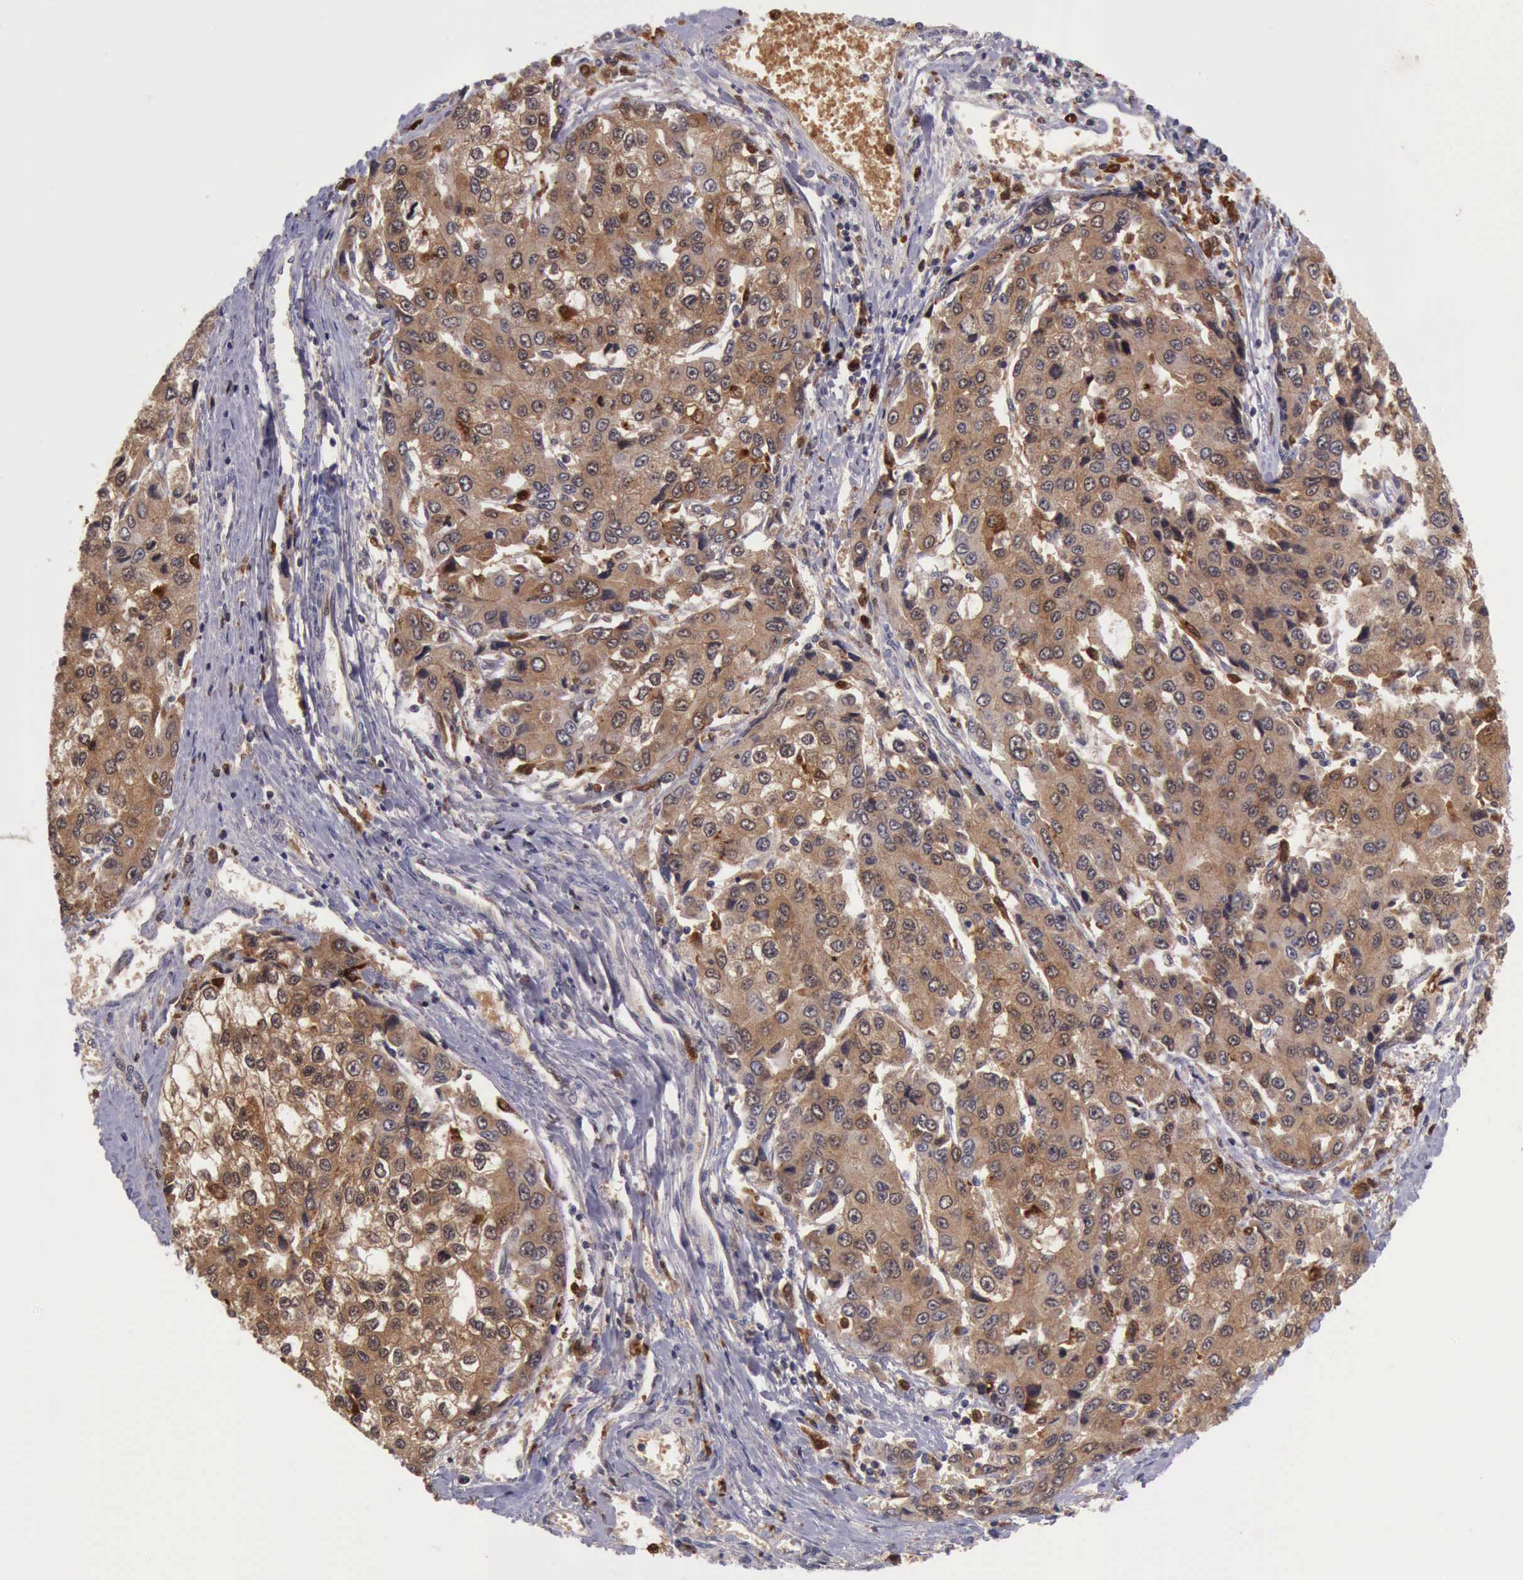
{"staining": {"intensity": "strong", "quantity": ">75%", "location": "cytoplasmic/membranous"}, "tissue": "liver cancer", "cell_type": "Tumor cells", "image_type": "cancer", "snomed": [{"axis": "morphology", "description": "Carcinoma, Hepatocellular, NOS"}, {"axis": "topography", "description": "Liver"}], "caption": "A histopathology image of liver cancer stained for a protein demonstrates strong cytoplasmic/membranous brown staining in tumor cells.", "gene": "CSTA", "patient": {"sex": "female", "age": 66}}